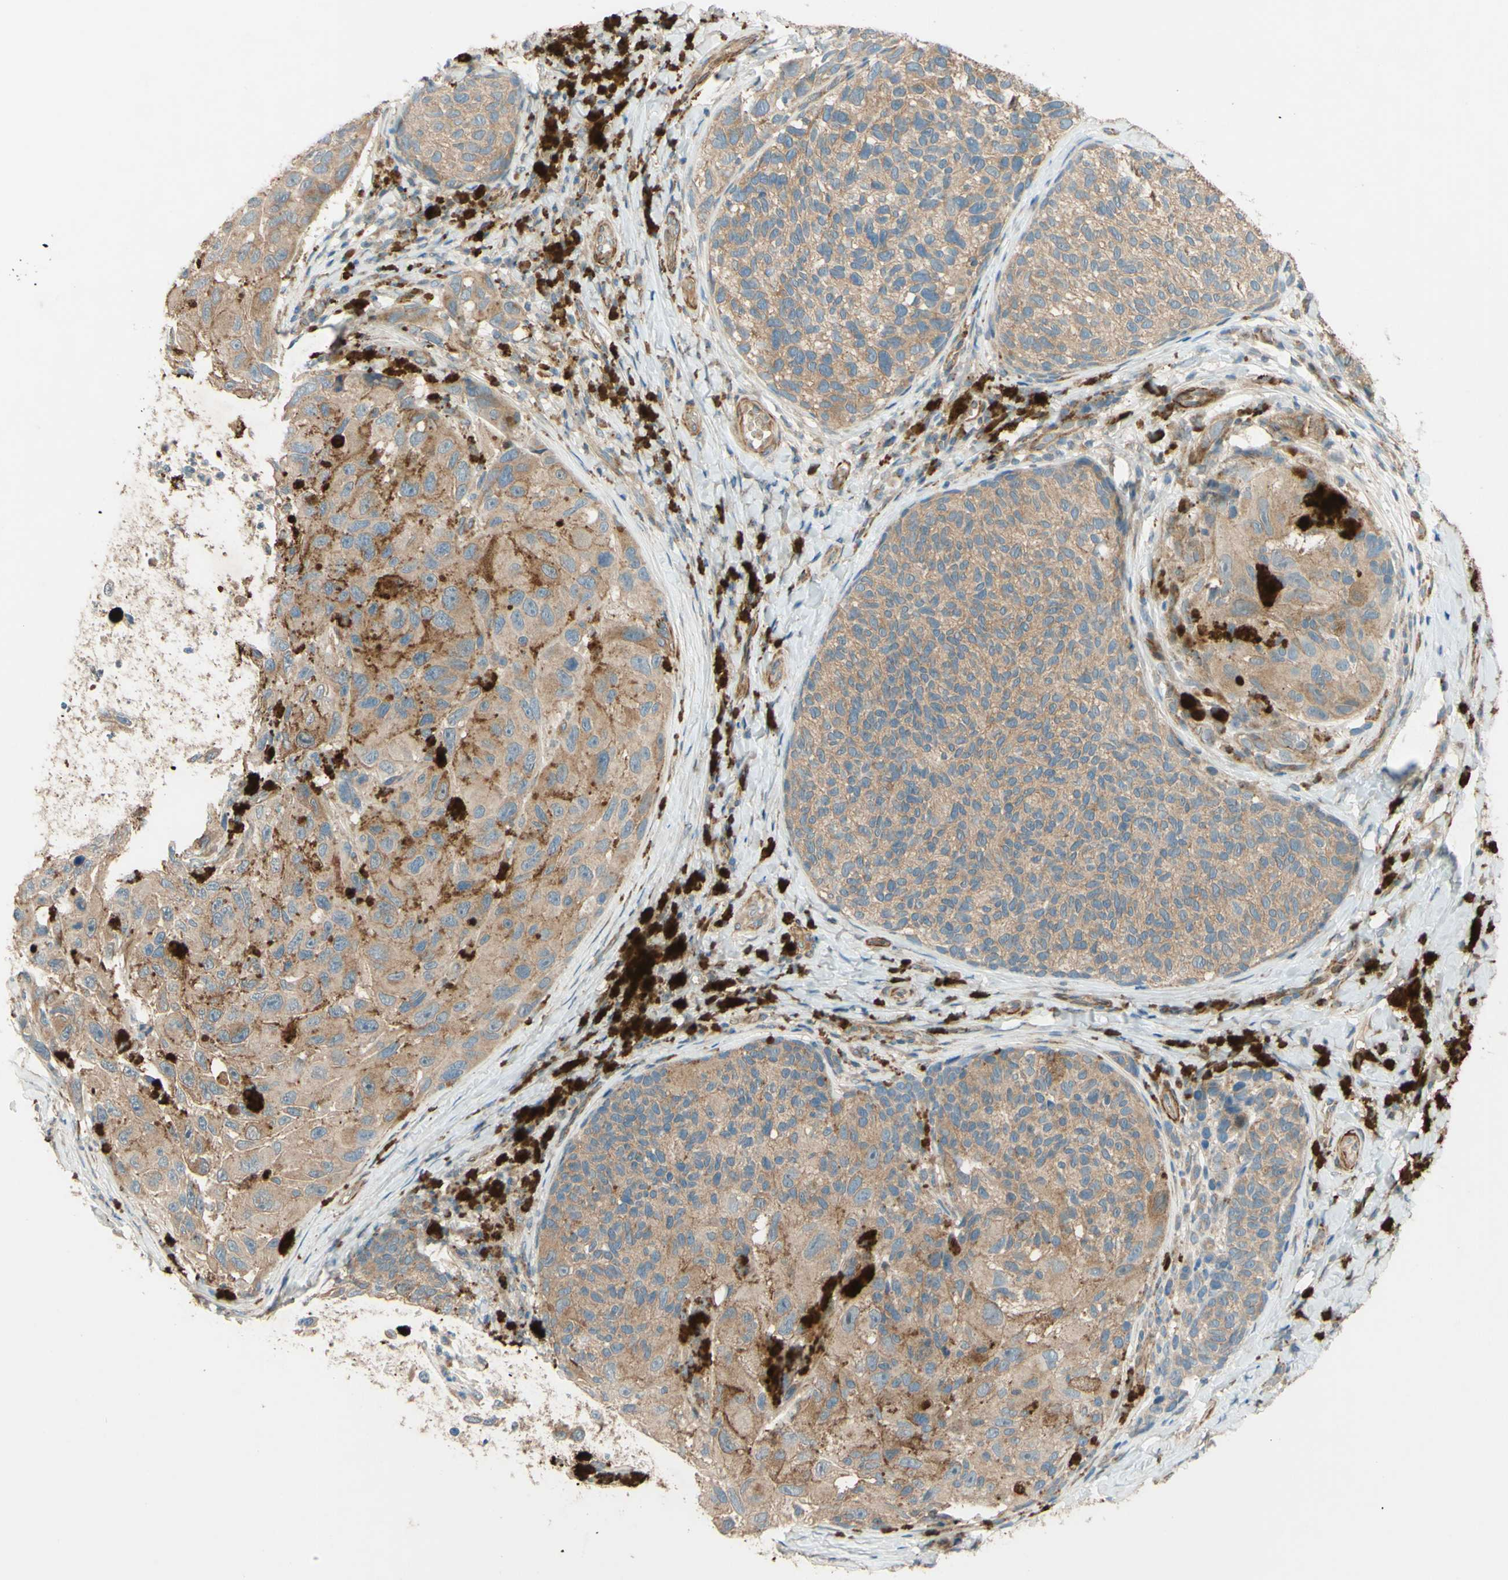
{"staining": {"intensity": "moderate", "quantity": ">75%", "location": "cytoplasmic/membranous"}, "tissue": "melanoma", "cell_type": "Tumor cells", "image_type": "cancer", "snomed": [{"axis": "morphology", "description": "Malignant melanoma, NOS"}, {"axis": "topography", "description": "Skin"}], "caption": "This photomicrograph shows immunohistochemistry (IHC) staining of malignant melanoma, with medium moderate cytoplasmic/membranous staining in approximately >75% of tumor cells.", "gene": "ADAM17", "patient": {"sex": "female", "age": 73}}